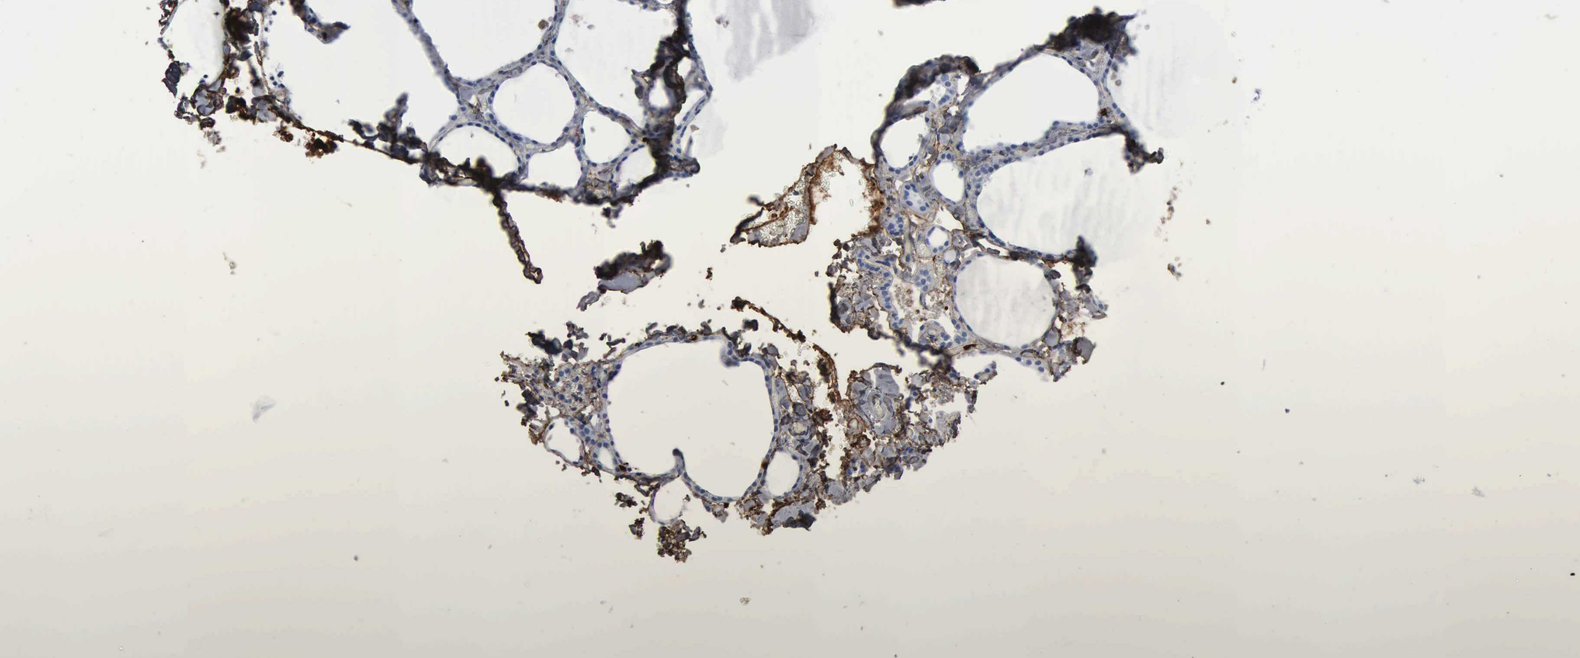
{"staining": {"intensity": "weak", "quantity": "25%-75%", "location": "cytoplasmic/membranous"}, "tissue": "thyroid gland", "cell_type": "Glandular cells", "image_type": "normal", "snomed": [{"axis": "morphology", "description": "Normal tissue, NOS"}, {"axis": "topography", "description": "Thyroid gland"}], "caption": "Immunohistochemical staining of normal human thyroid gland shows weak cytoplasmic/membranous protein expression in approximately 25%-75% of glandular cells. (Brightfield microscopy of DAB IHC at high magnification).", "gene": "FN1", "patient": {"sex": "male", "age": 34}}